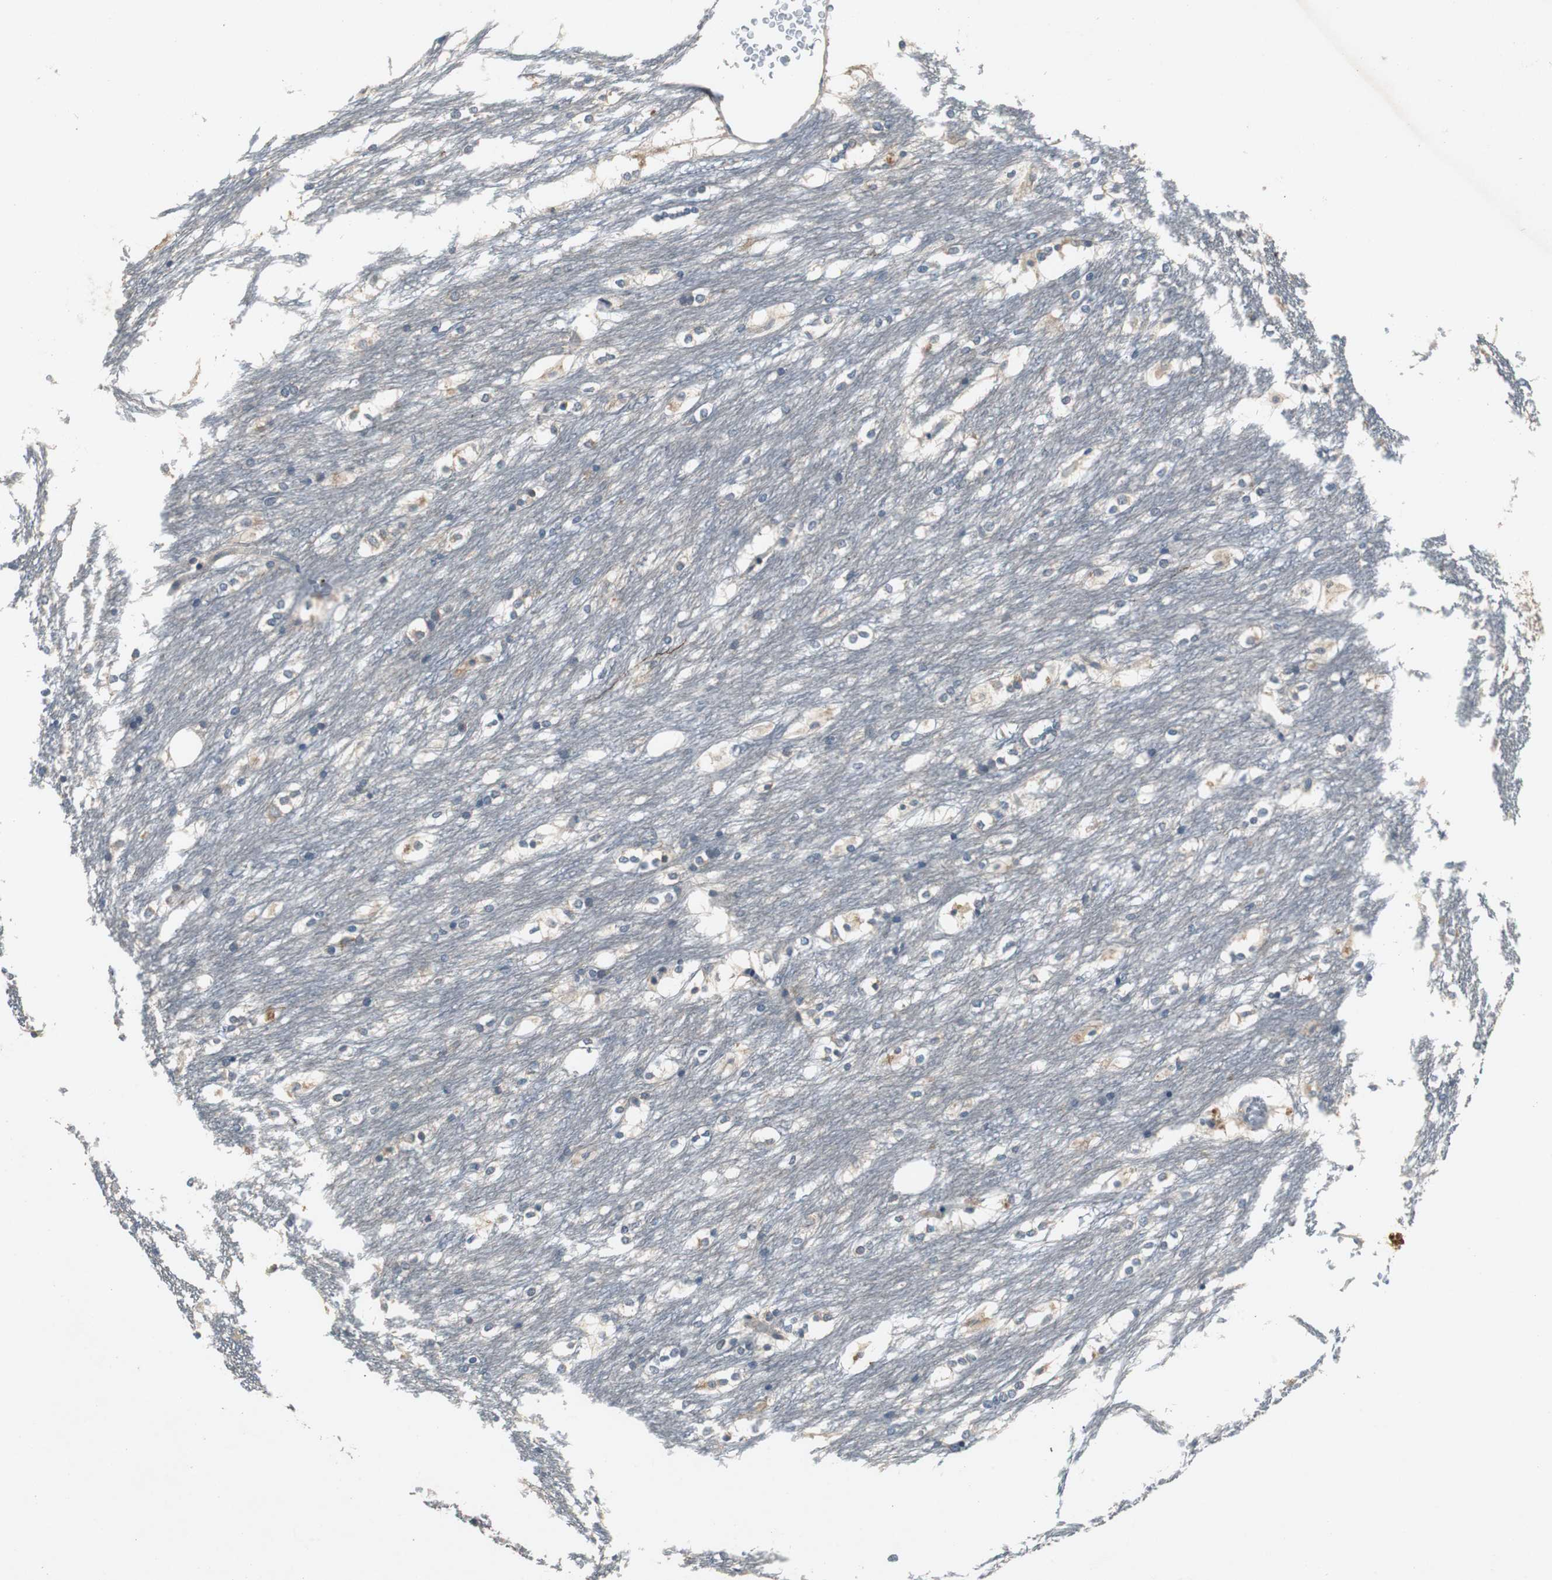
{"staining": {"intensity": "weak", "quantity": "<25%", "location": "cytoplasmic/membranous"}, "tissue": "caudate", "cell_type": "Glial cells", "image_type": "normal", "snomed": [{"axis": "morphology", "description": "Normal tissue, NOS"}, {"axis": "topography", "description": "Lateral ventricle wall"}], "caption": "Glial cells are negative for protein expression in unremarkable human caudate. Brightfield microscopy of immunohistochemistry stained with DAB (brown) and hematoxylin (blue), captured at high magnification.", "gene": "PTPRN2", "patient": {"sex": "female", "age": 19}}